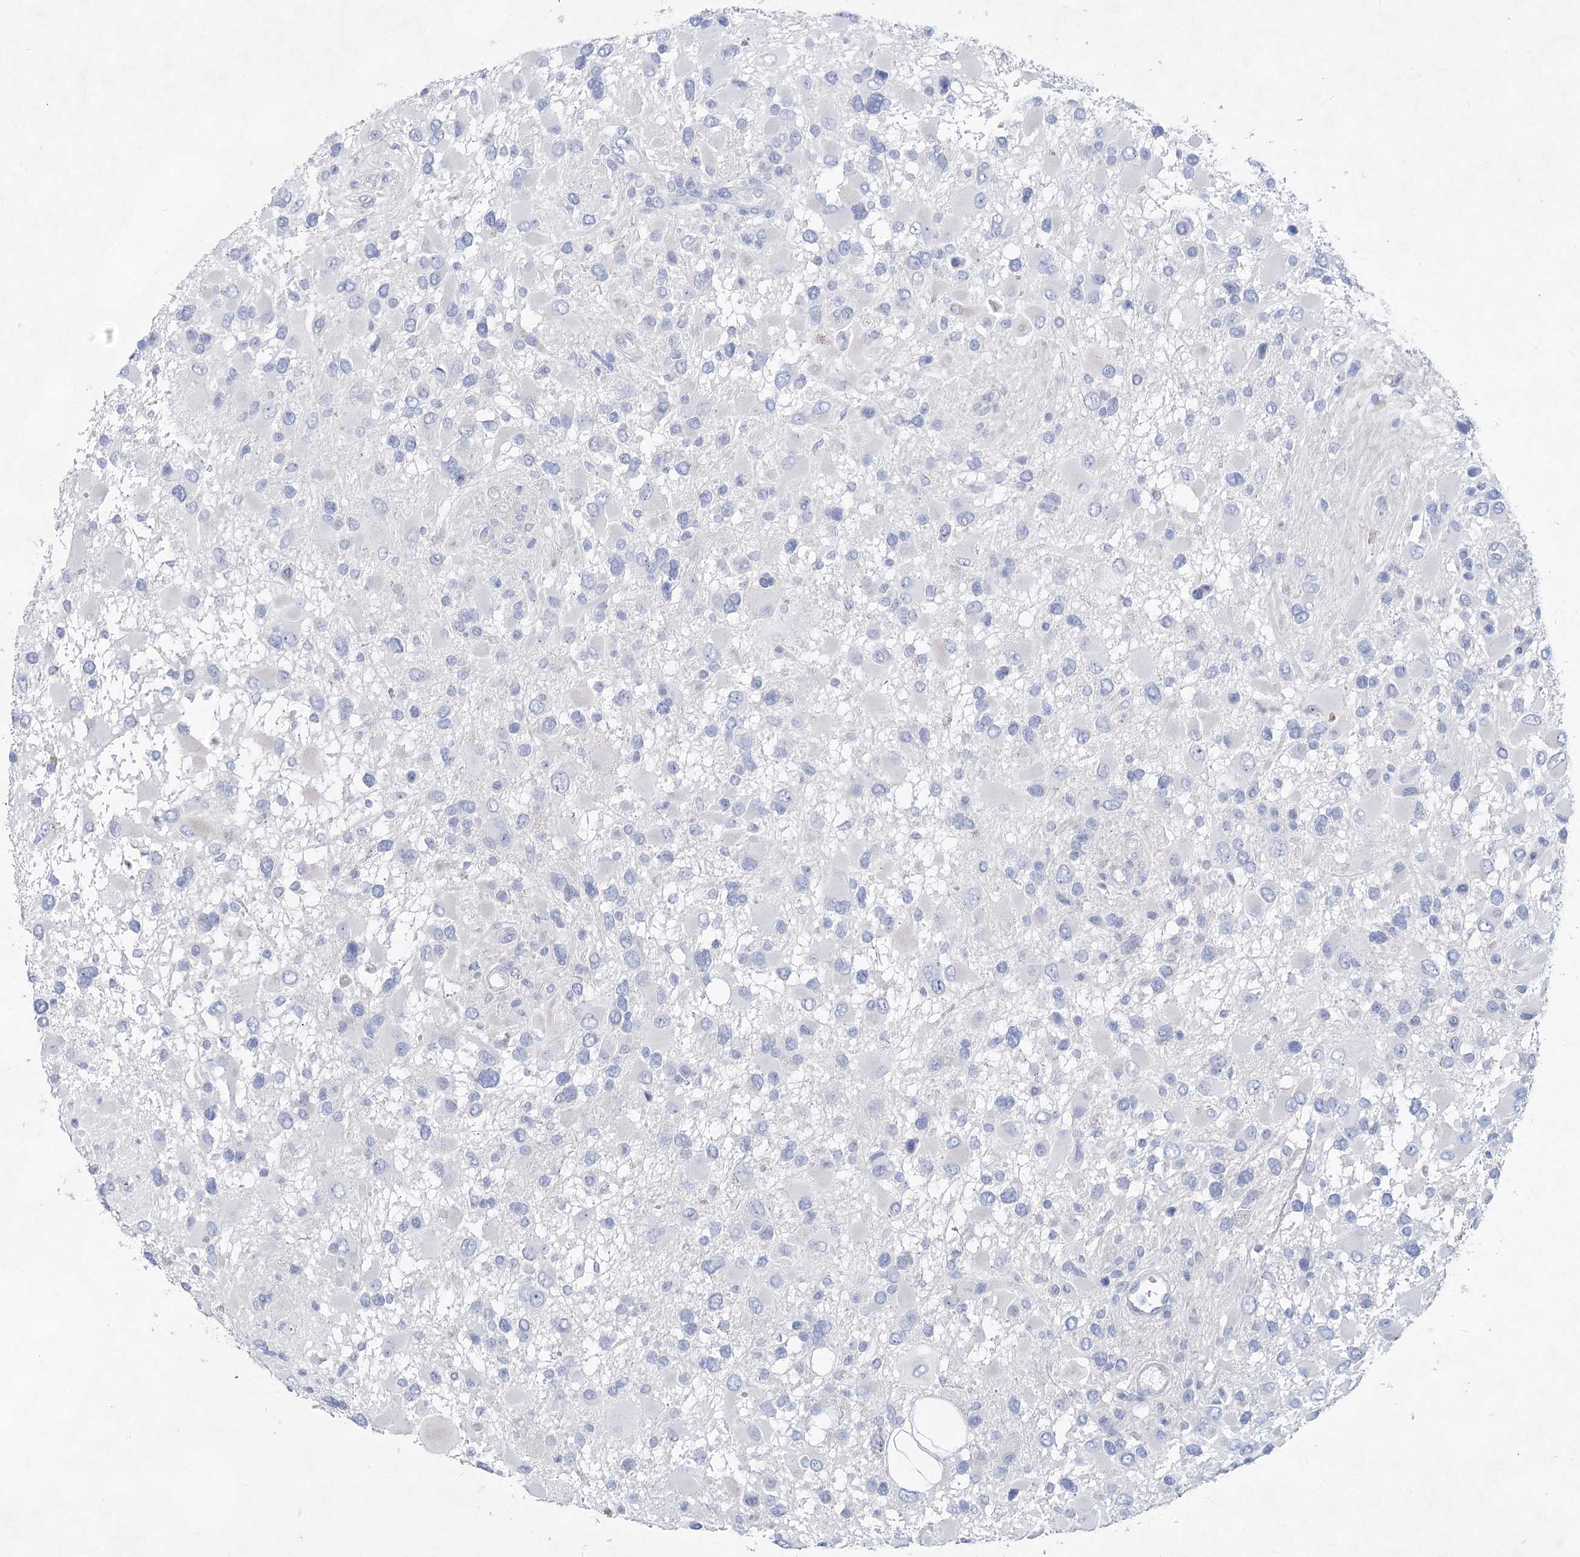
{"staining": {"intensity": "negative", "quantity": "none", "location": "none"}, "tissue": "glioma", "cell_type": "Tumor cells", "image_type": "cancer", "snomed": [{"axis": "morphology", "description": "Glioma, malignant, High grade"}, {"axis": "topography", "description": "Brain"}], "caption": "Photomicrograph shows no significant protein positivity in tumor cells of glioma.", "gene": "WDR74", "patient": {"sex": "male", "age": 53}}